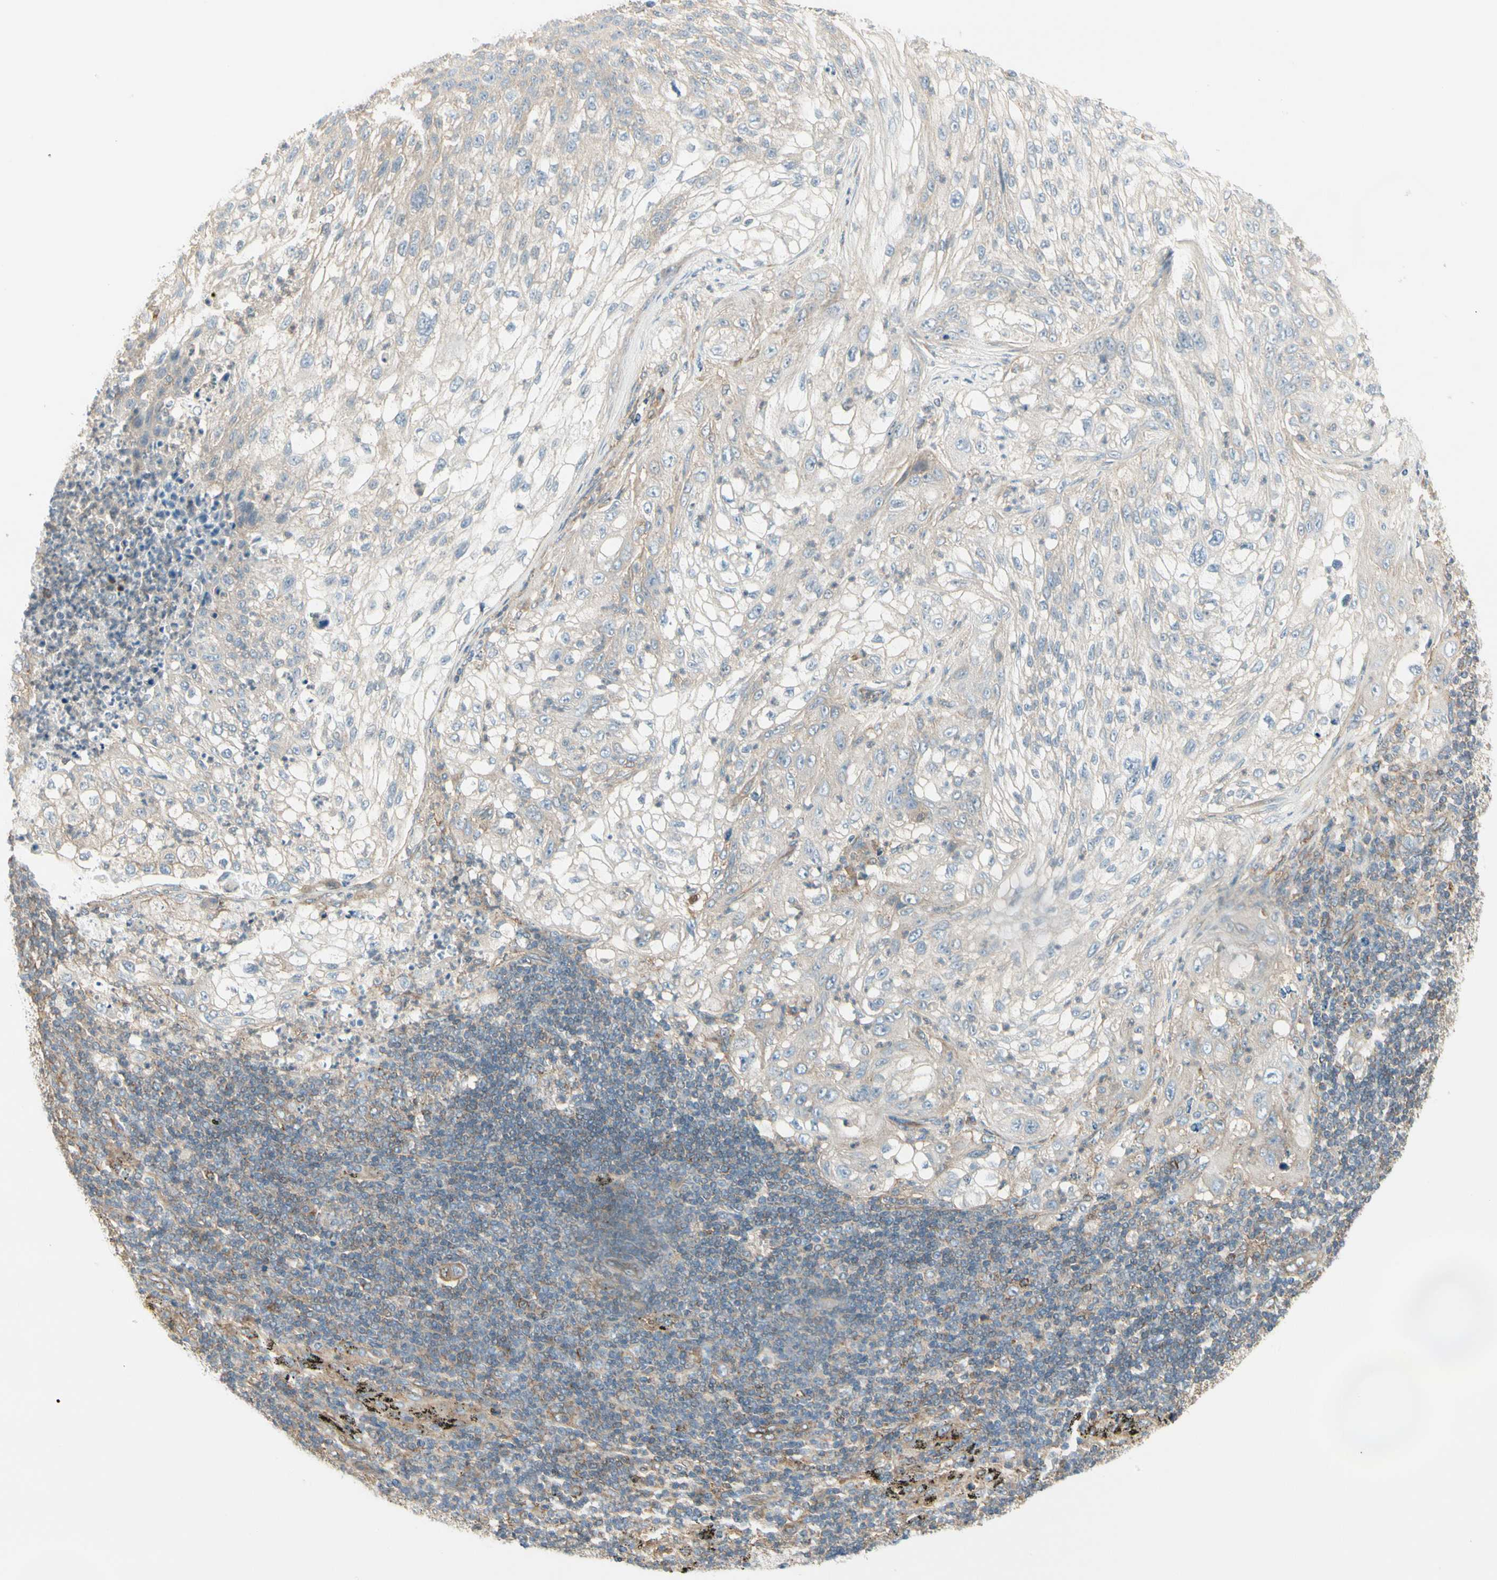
{"staining": {"intensity": "negative", "quantity": "none", "location": "none"}, "tissue": "lung cancer", "cell_type": "Tumor cells", "image_type": "cancer", "snomed": [{"axis": "morphology", "description": "Inflammation, NOS"}, {"axis": "morphology", "description": "Squamous cell carcinoma, NOS"}, {"axis": "topography", "description": "Lymph node"}, {"axis": "topography", "description": "Soft tissue"}, {"axis": "topography", "description": "Lung"}], "caption": "Tumor cells show no significant positivity in lung squamous cell carcinoma. The staining was performed using DAB (3,3'-diaminobenzidine) to visualize the protein expression in brown, while the nuclei were stained in blue with hematoxylin (Magnification: 20x).", "gene": "AGFG1", "patient": {"sex": "male", "age": 66}}